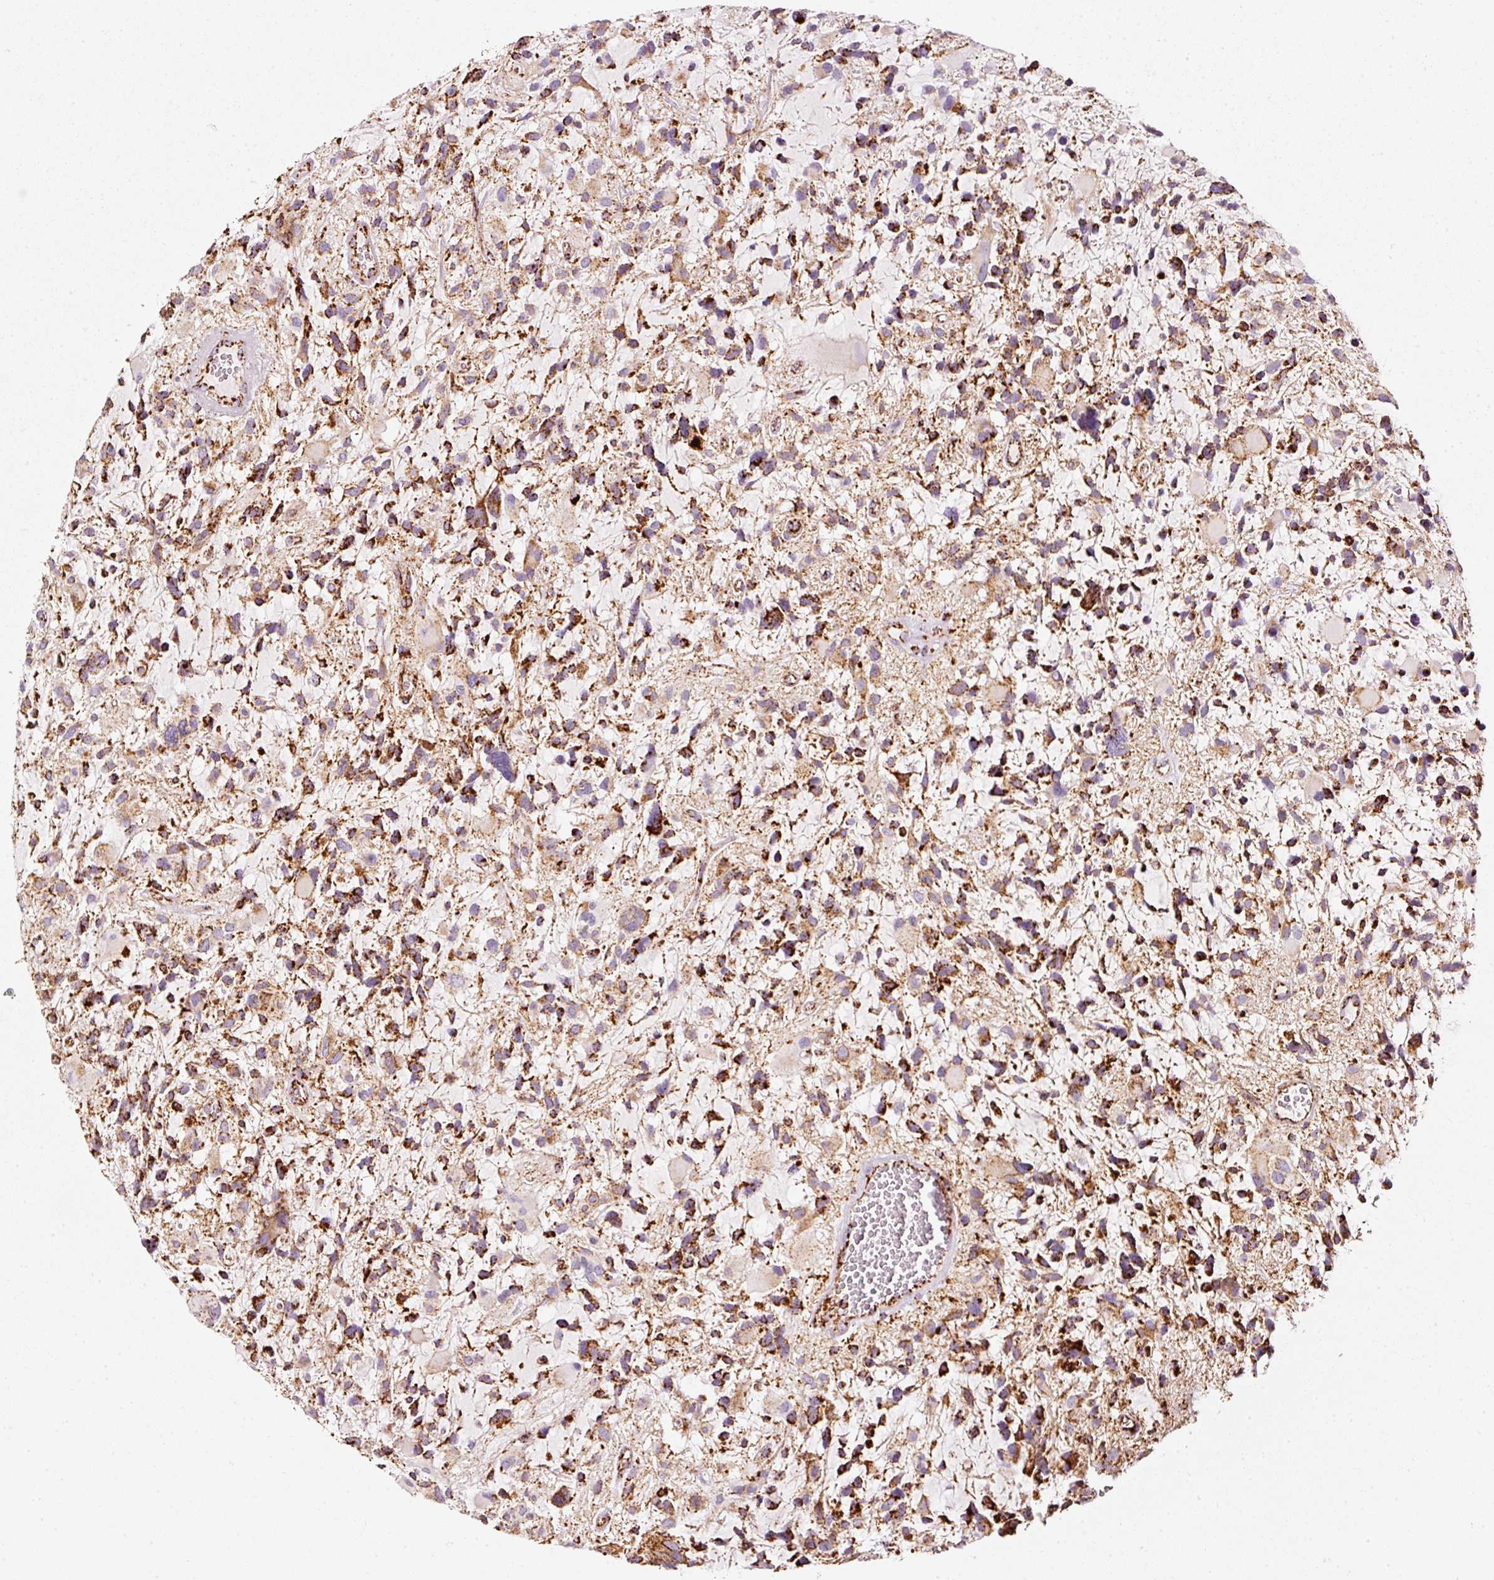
{"staining": {"intensity": "strong", "quantity": ">75%", "location": "cytoplasmic/membranous"}, "tissue": "glioma", "cell_type": "Tumor cells", "image_type": "cancer", "snomed": [{"axis": "morphology", "description": "Glioma, malignant, High grade"}, {"axis": "topography", "description": "Brain"}], "caption": "About >75% of tumor cells in glioma demonstrate strong cytoplasmic/membranous protein positivity as visualized by brown immunohistochemical staining.", "gene": "MT-CO2", "patient": {"sex": "female", "age": 11}}